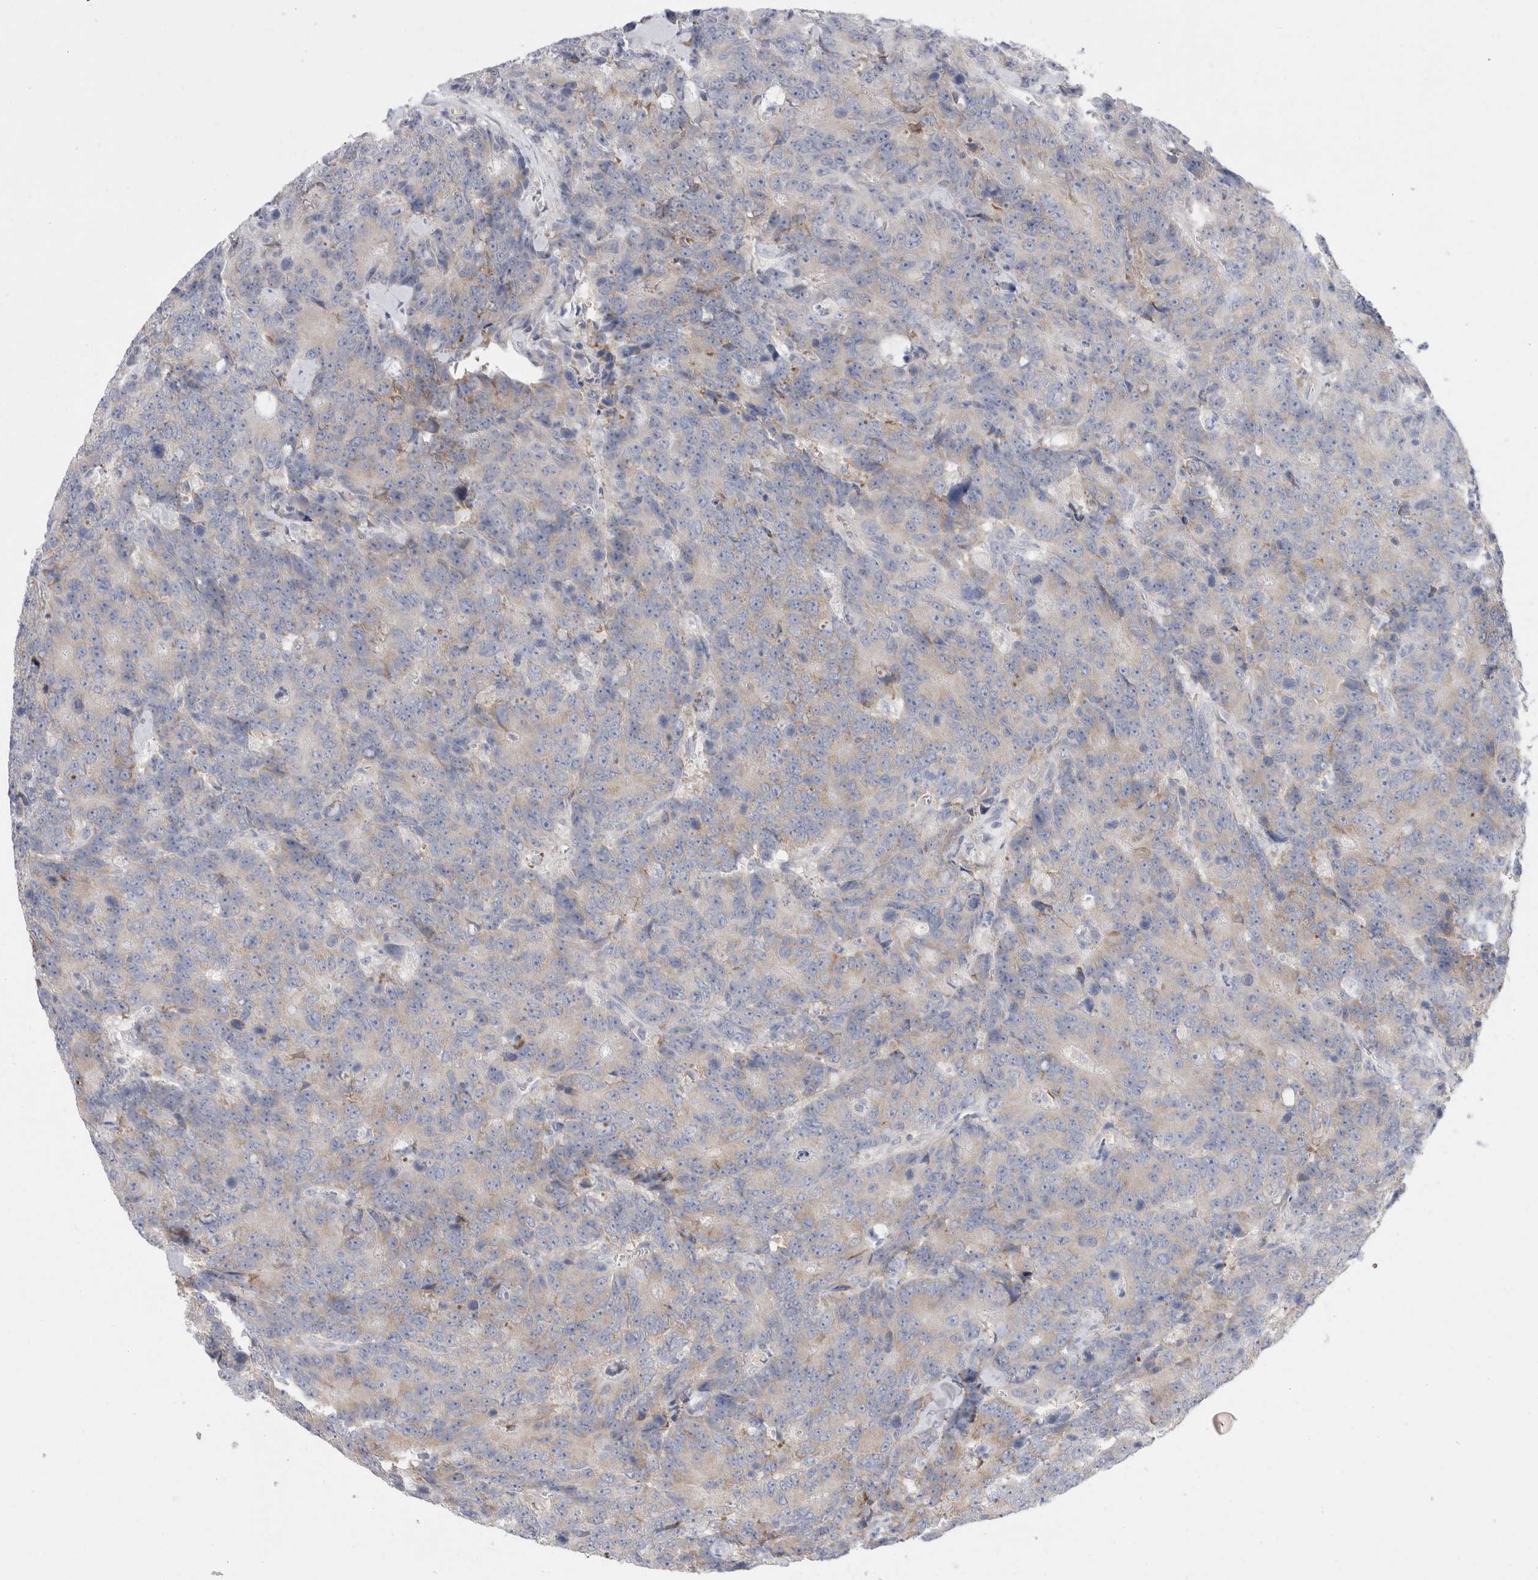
{"staining": {"intensity": "weak", "quantity": "<25%", "location": "cytoplasmic/membranous"}, "tissue": "colorectal cancer", "cell_type": "Tumor cells", "image_type": "cancer", "snomed": [{"axis": "morphology", "description": "Adenocarcinoma, NOS"}, {"axis": "topography", "description": "Colon"}], "caption": "This is a image of immunohistochemistry (IHC) staining of colorectal adenocarcinoma, which shows no expression in tumor cells. The staining is performed using DAB (3,3'-diaminobenzidine) brown chromogen with nuclei counter-stained in using hematoxylin.", "gene": "ZNF23", "patient": {"sex": "female", "age": 86}}